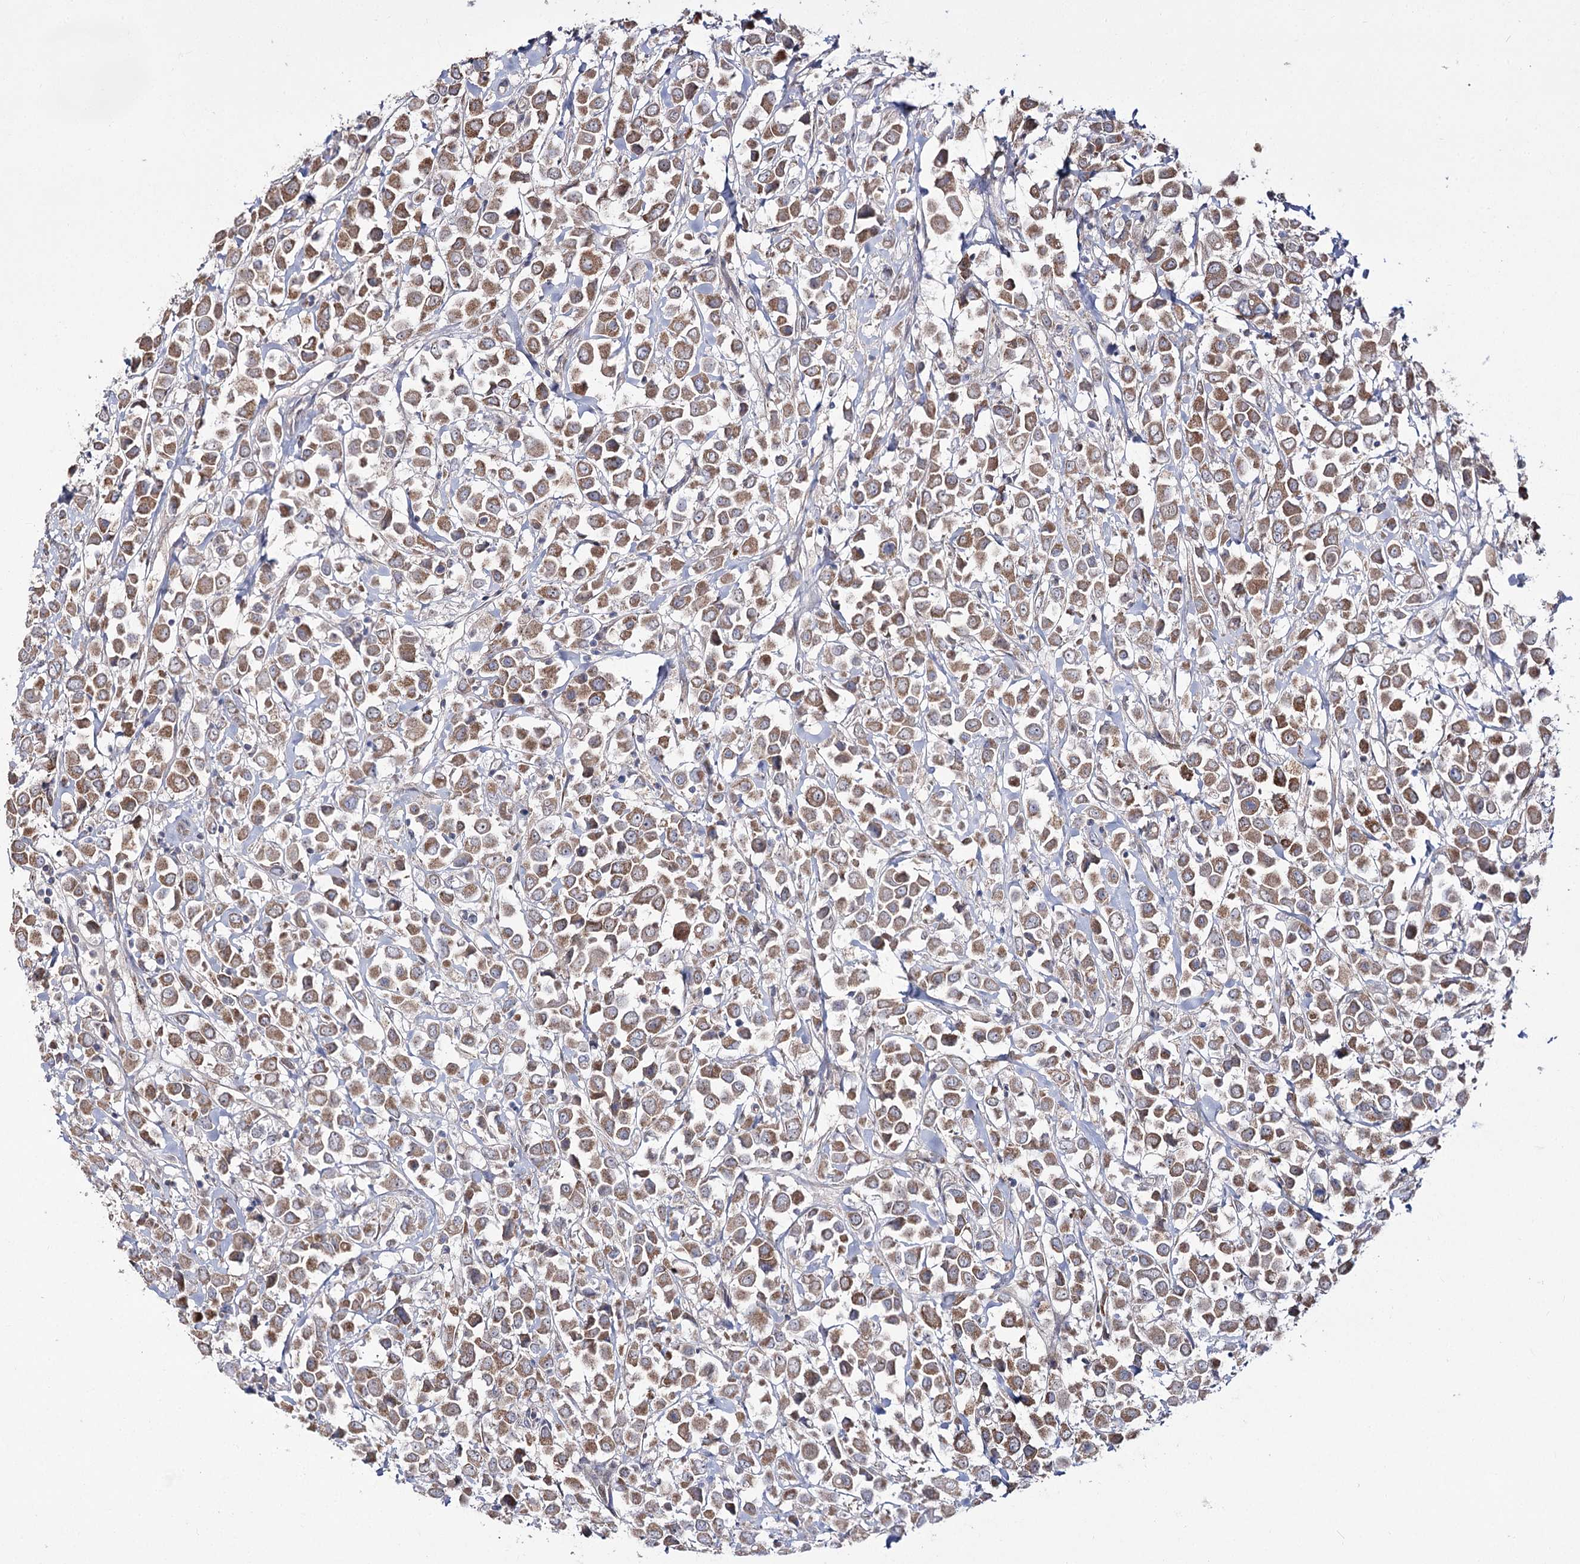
{"staining": {"intensity": "moderate", "quantity": ">75%", "location": "cytoplasmic/membranous"}, "tissue": "breast cancer", "cell_type": "Tumor cells", "image_type": "cancer", "snomed": [{"axis": "morphology", "description": "Duct carcinoma"}, {"axis": "topography", "description": "Breast"}], "caption": "A brown stain highlights moderate cytoplasmic/membranous staining of a protein in human breast cancer tumor cells.", "gene": "NADK2", "patient": {"sex": "female", "age": 61}}